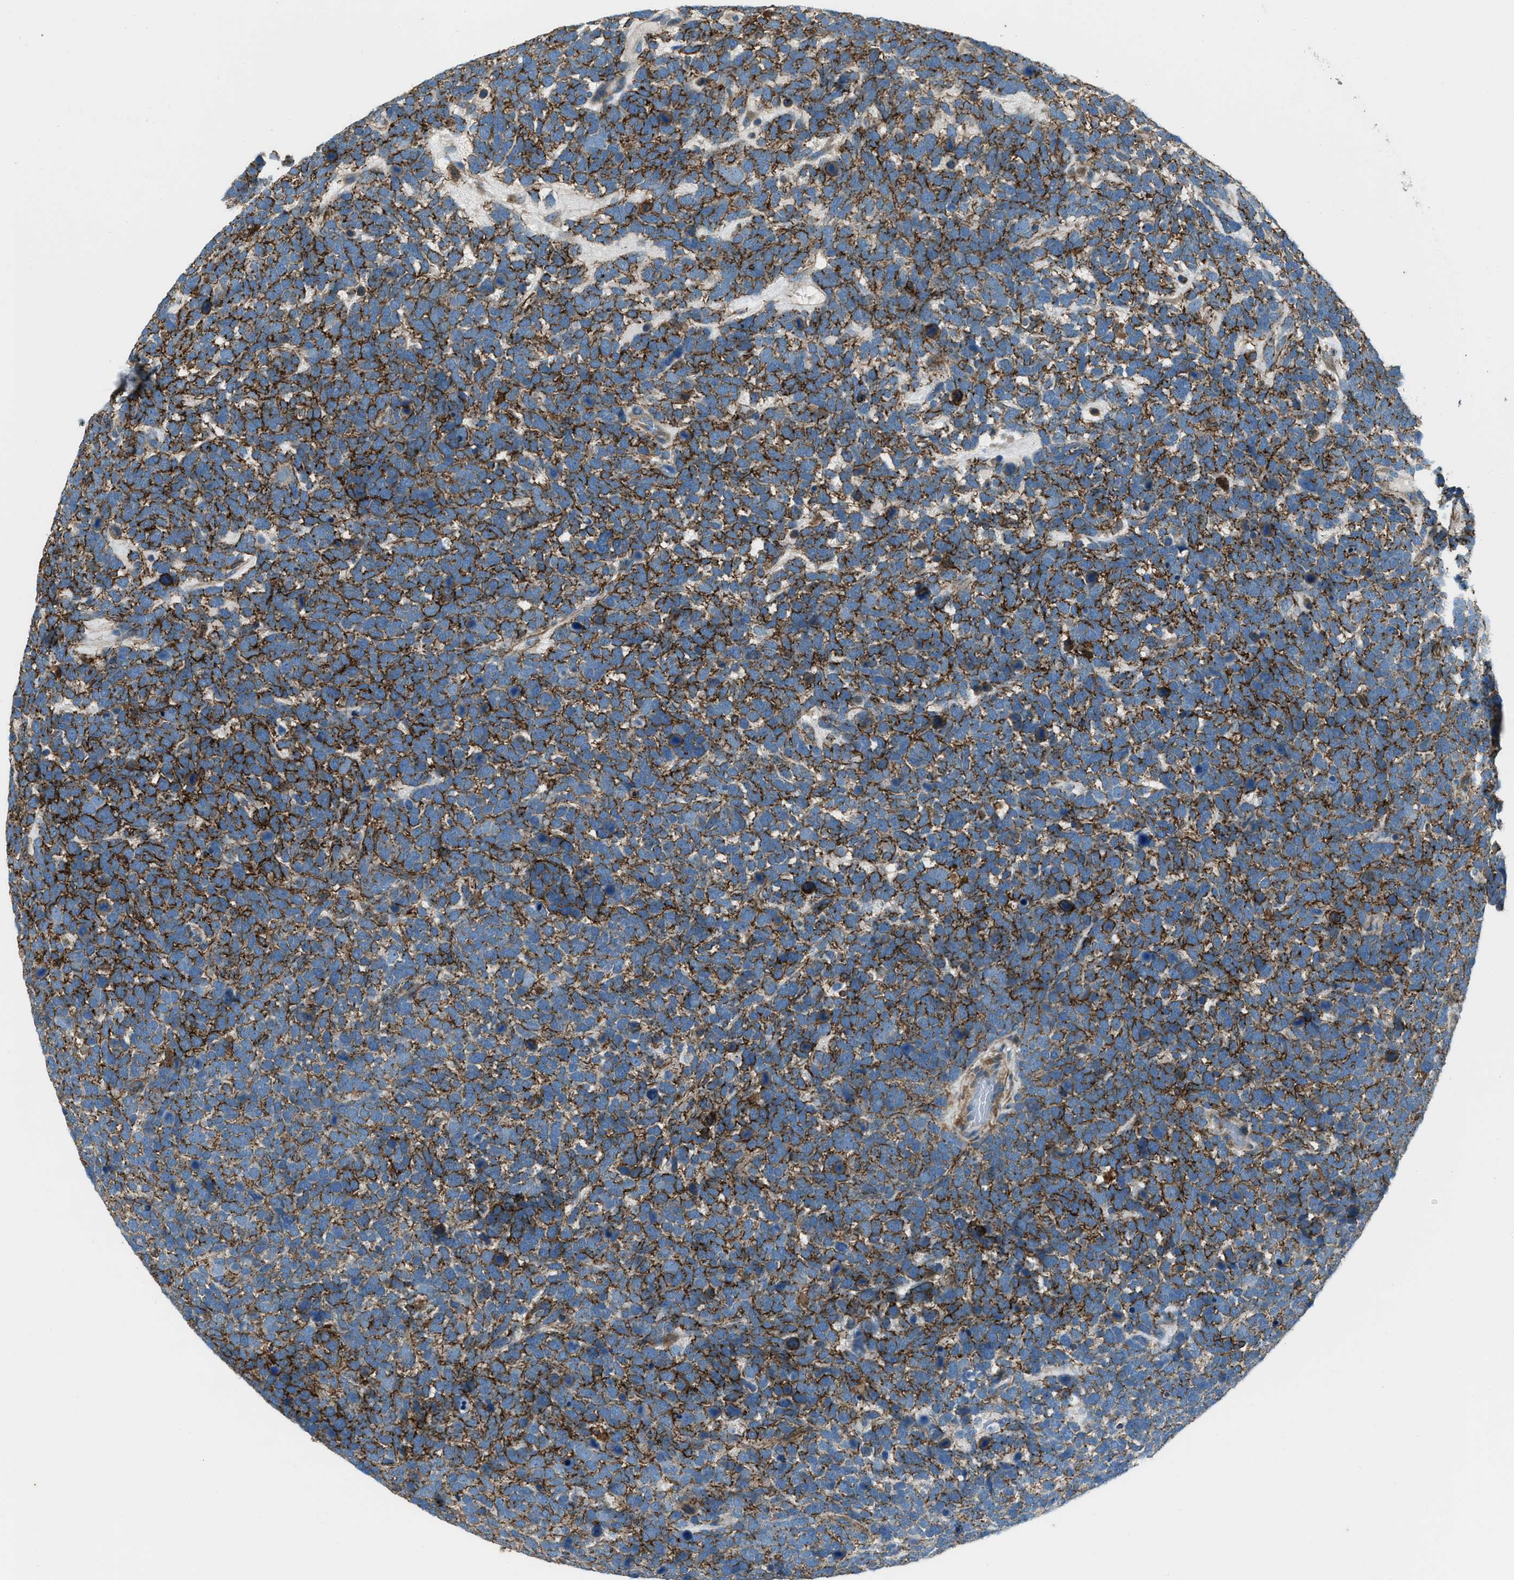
{"staining": {"intensity": "strong", "quantity": ">75%", "location": "cytoplasmic/membranous"}, "tissue": "urothelial cancer", "cell_type": "Tumor cells", "image_type": "cancer", "snomed": [{"axis": "morphology", "description": "Urothelial carcinoma, High grade"}, {"axis": "topography", "description": "Urinary bladder"}], "caption": "Immunohistochemical staining of human urothelial carcinoma (high-grade) exhibits strong cytoplasmic/membranous protein expression in about >75% of tumor cells.", "gene": "SVIL", "patient": {"sex": "female", "age": 82}}